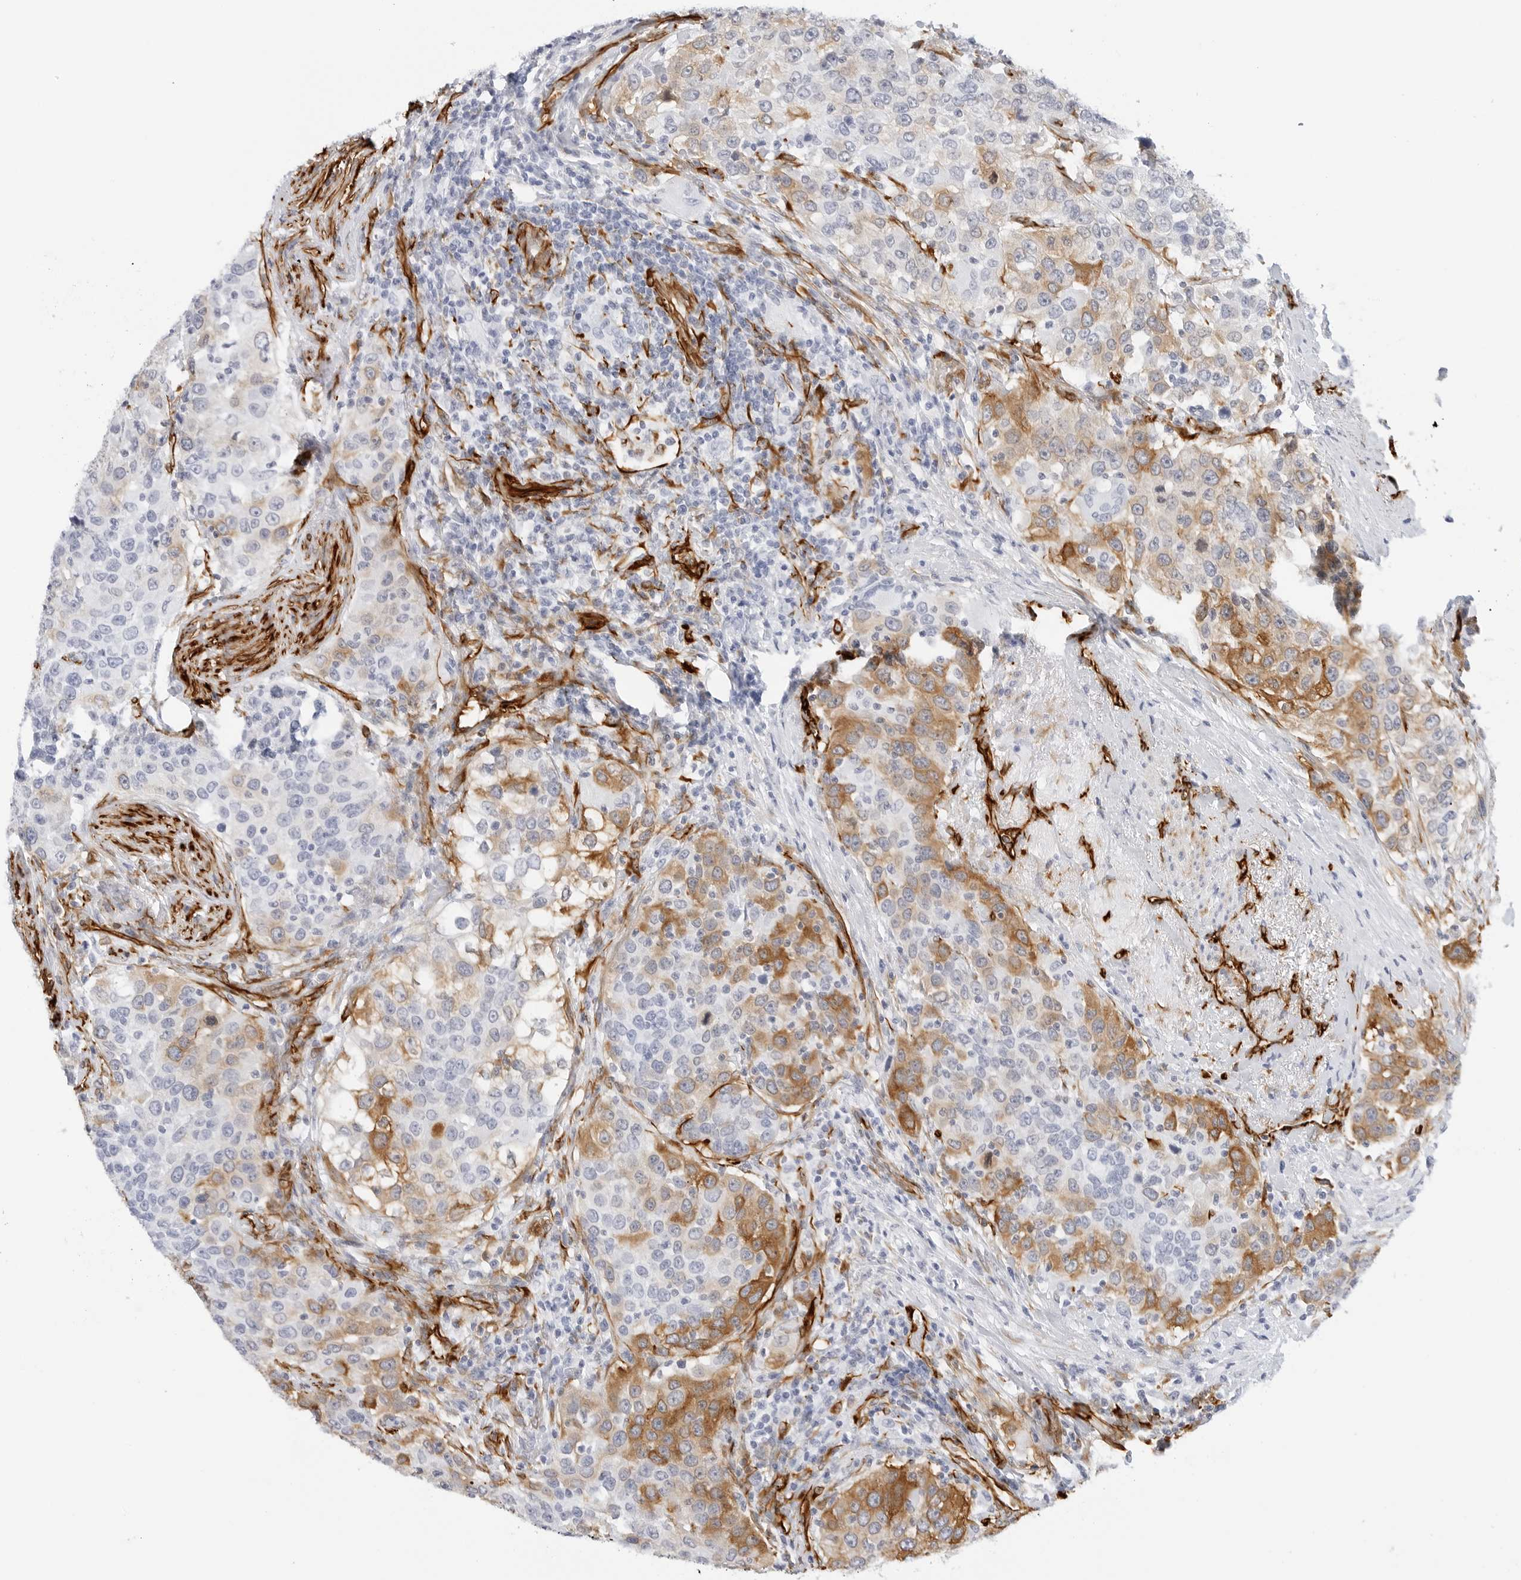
{"staining": {"intensity": "moderate", "quantity": "<25%", "location": "cytoplasmic/membranous"}, "tissue": "urothelial cancer", "cell_type": "Tumor cells", "image_type": "cancer", "snomed": [{"axis": "morphology", "description": "Urothelial carcinoma, High grade"}, {"axis": "topography", "description": "Urinary bladder"}], "caption": "This is a photomicrograph of IHC staining of high-grade urothelial carcinoma, which shows moderate positivity in the cytoplasmic/membranous of tumor cells.", "gene": "NES", "patient": {"sex": "female", "age": 80}}